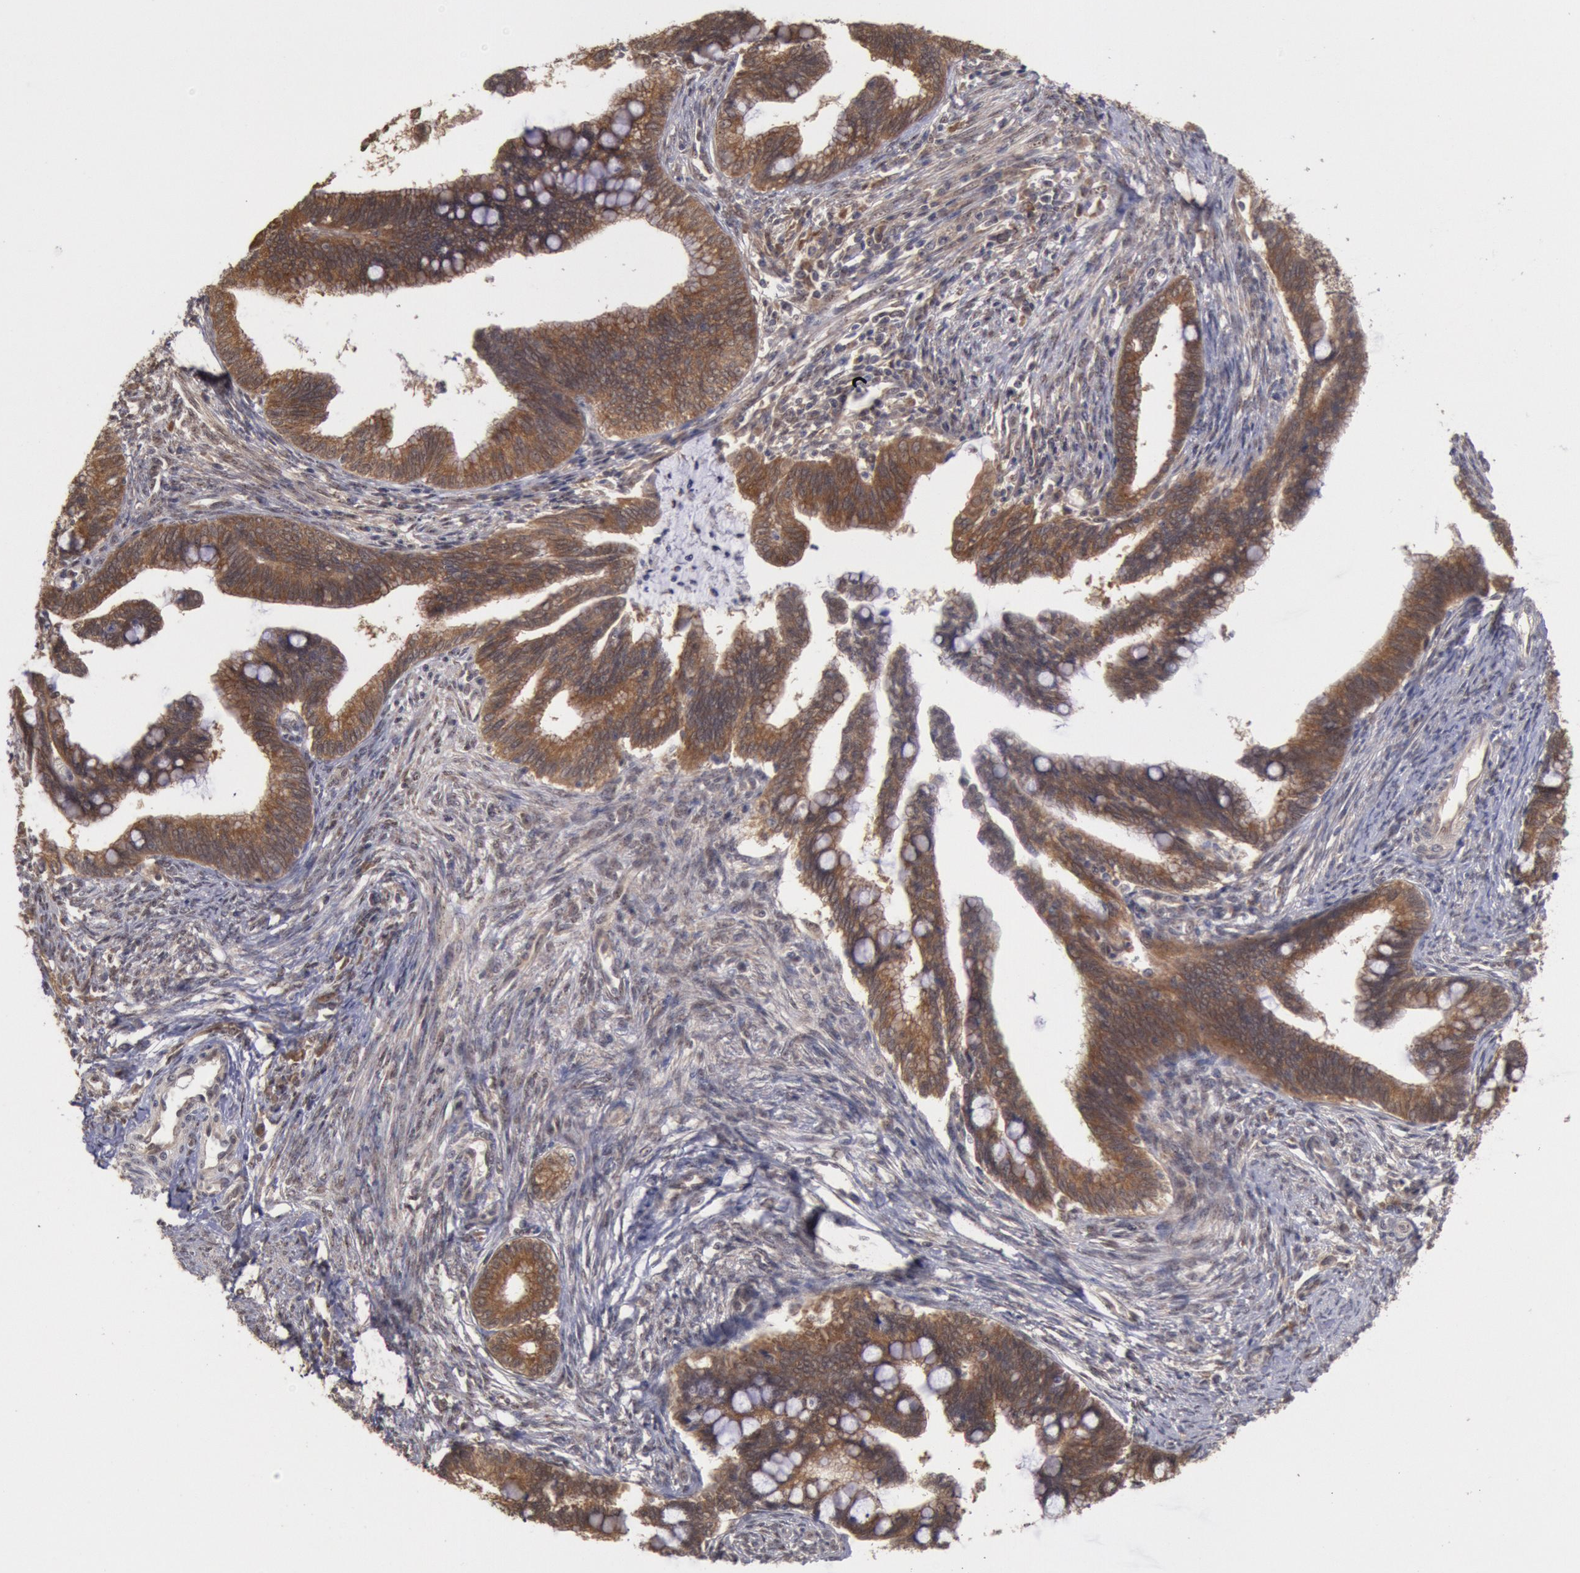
{"staining": {"intensity": "strong", "quantity": ">75%", "location": "cytoplasmic/membranous"}, "tissue": "cervical cancer", "cell_type": "Tumor cells", "image_type": "cancer", "snomed": [{"axis": "morphology", "description": "Adenocarcinoma, NOS"}, {"axis": "topography", "description": "Cervix"}], "caption": "This photomicrograph reveals immunohistochemistry staining of human adenocarcinoma (cervical), with high strong cytoplasmic/membranous positivity in about >75% of tumor cells.", "gene": "STX17", "patient": {"sex": "female", "age": 36}}